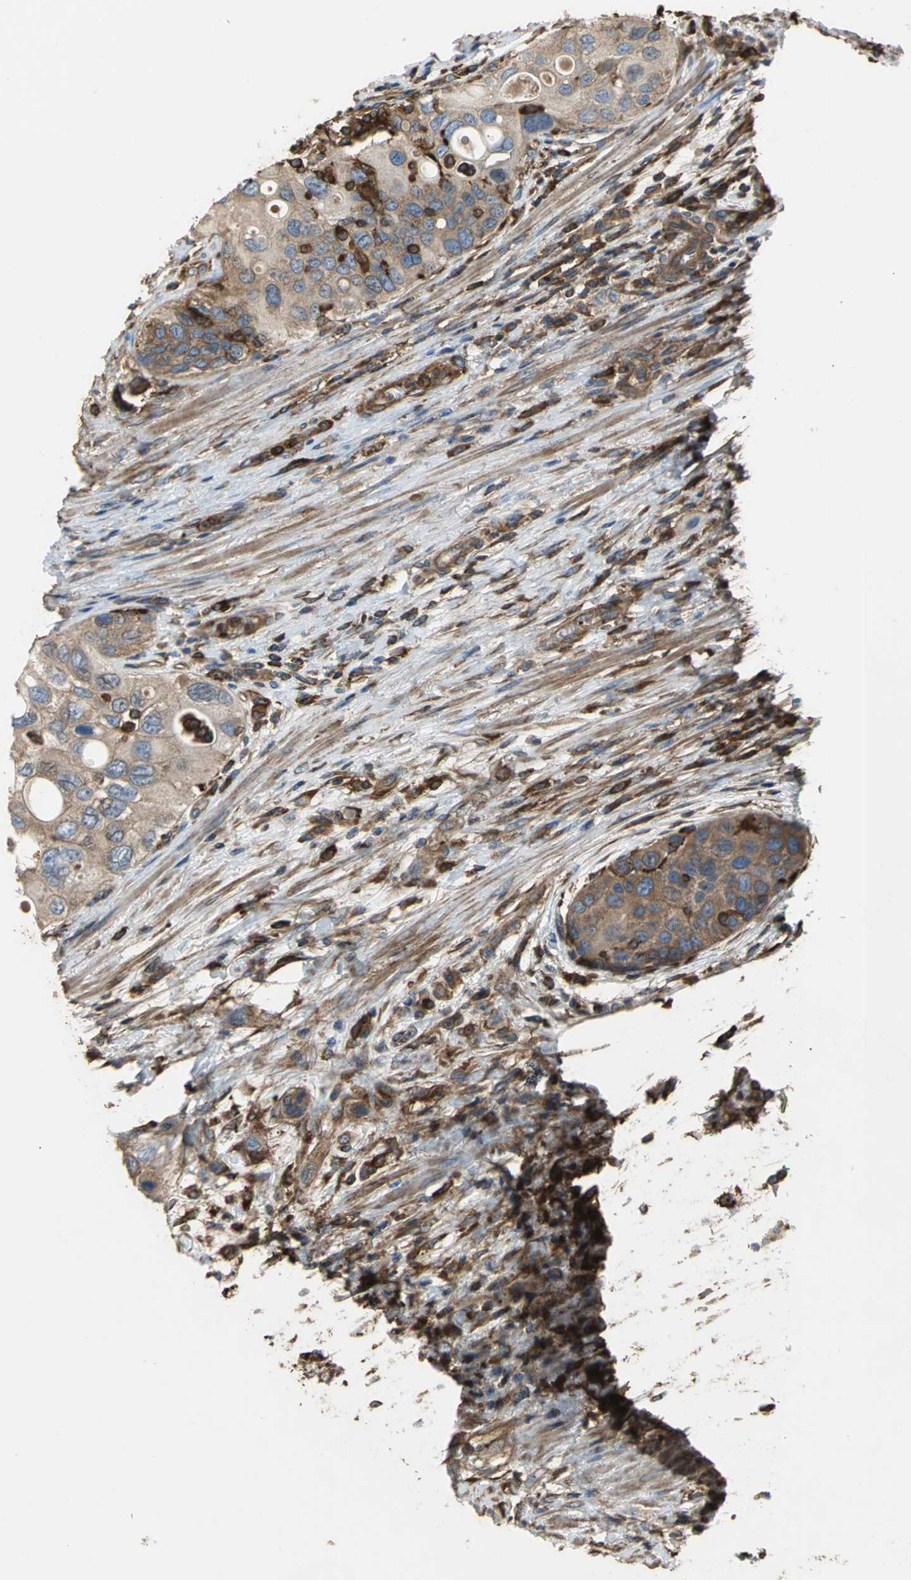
{"staining": {"intensity": "weak", "quantity": ">75%", "location": "cytoplasmic/membranous"}, "tissue": "urothelial cancer", "cell_type": "Tumor cells", "image_type": "cancer", "snomed": [{"axis": "morphology", "description": "Urothelial carcinoma, High grade"}, {"axis": "topography", "description": "Urinary bladder"}], "caption": "Immunohistochemical staining of urothelial carcinoma (high-grade) shows low levels of weak cytoplasmic/membranous expression in about >75% of tumor cells. The staining is performed using DAB (3,3'-diaminobenzidine) brown chromogen to label protein expression. The nuclei are counter-stained blue using hematoxylin.", "gene": "TLN1", "patient": {"sex": "female", "age": 56}}